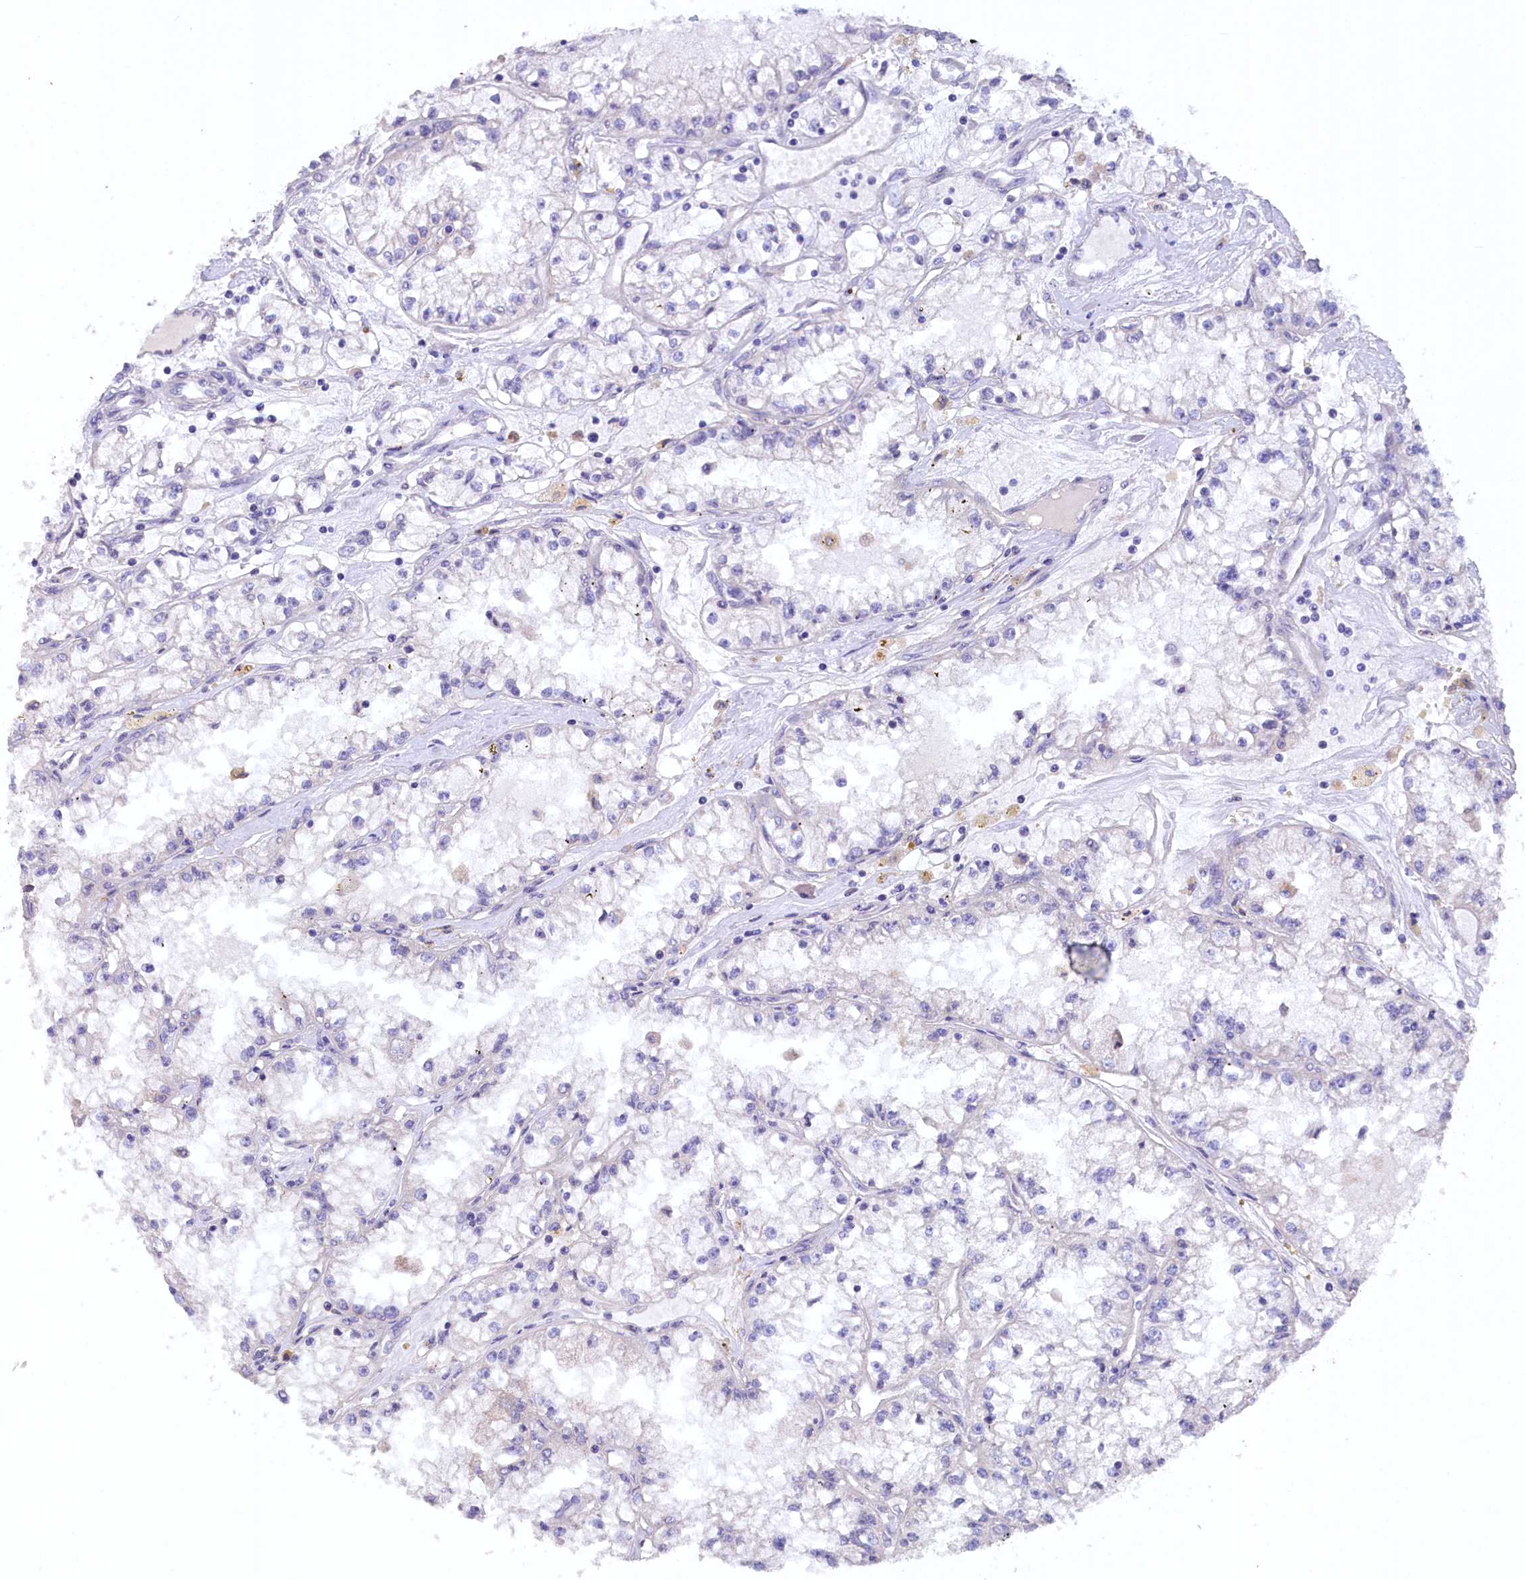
{"staining": {"intensity": "negative", "quantity": "none", "location": "none"}, "tissue": "renal cancer", "cell_type": "Tumor cells", "image_type": "cancer", "snomed": [{"axis": "morphology", "description": "Adenocarcinoma, NOS"}, {"axis": "topography", "description": "Kidney"}], "caption": "Renal adenocarcinoma stained for a protein using immunohistochemistry (IHC) demonstrates no expression tumor cells.", "gene": "ZSWIM4", "patient": {"sex": "male", "age": 56}}